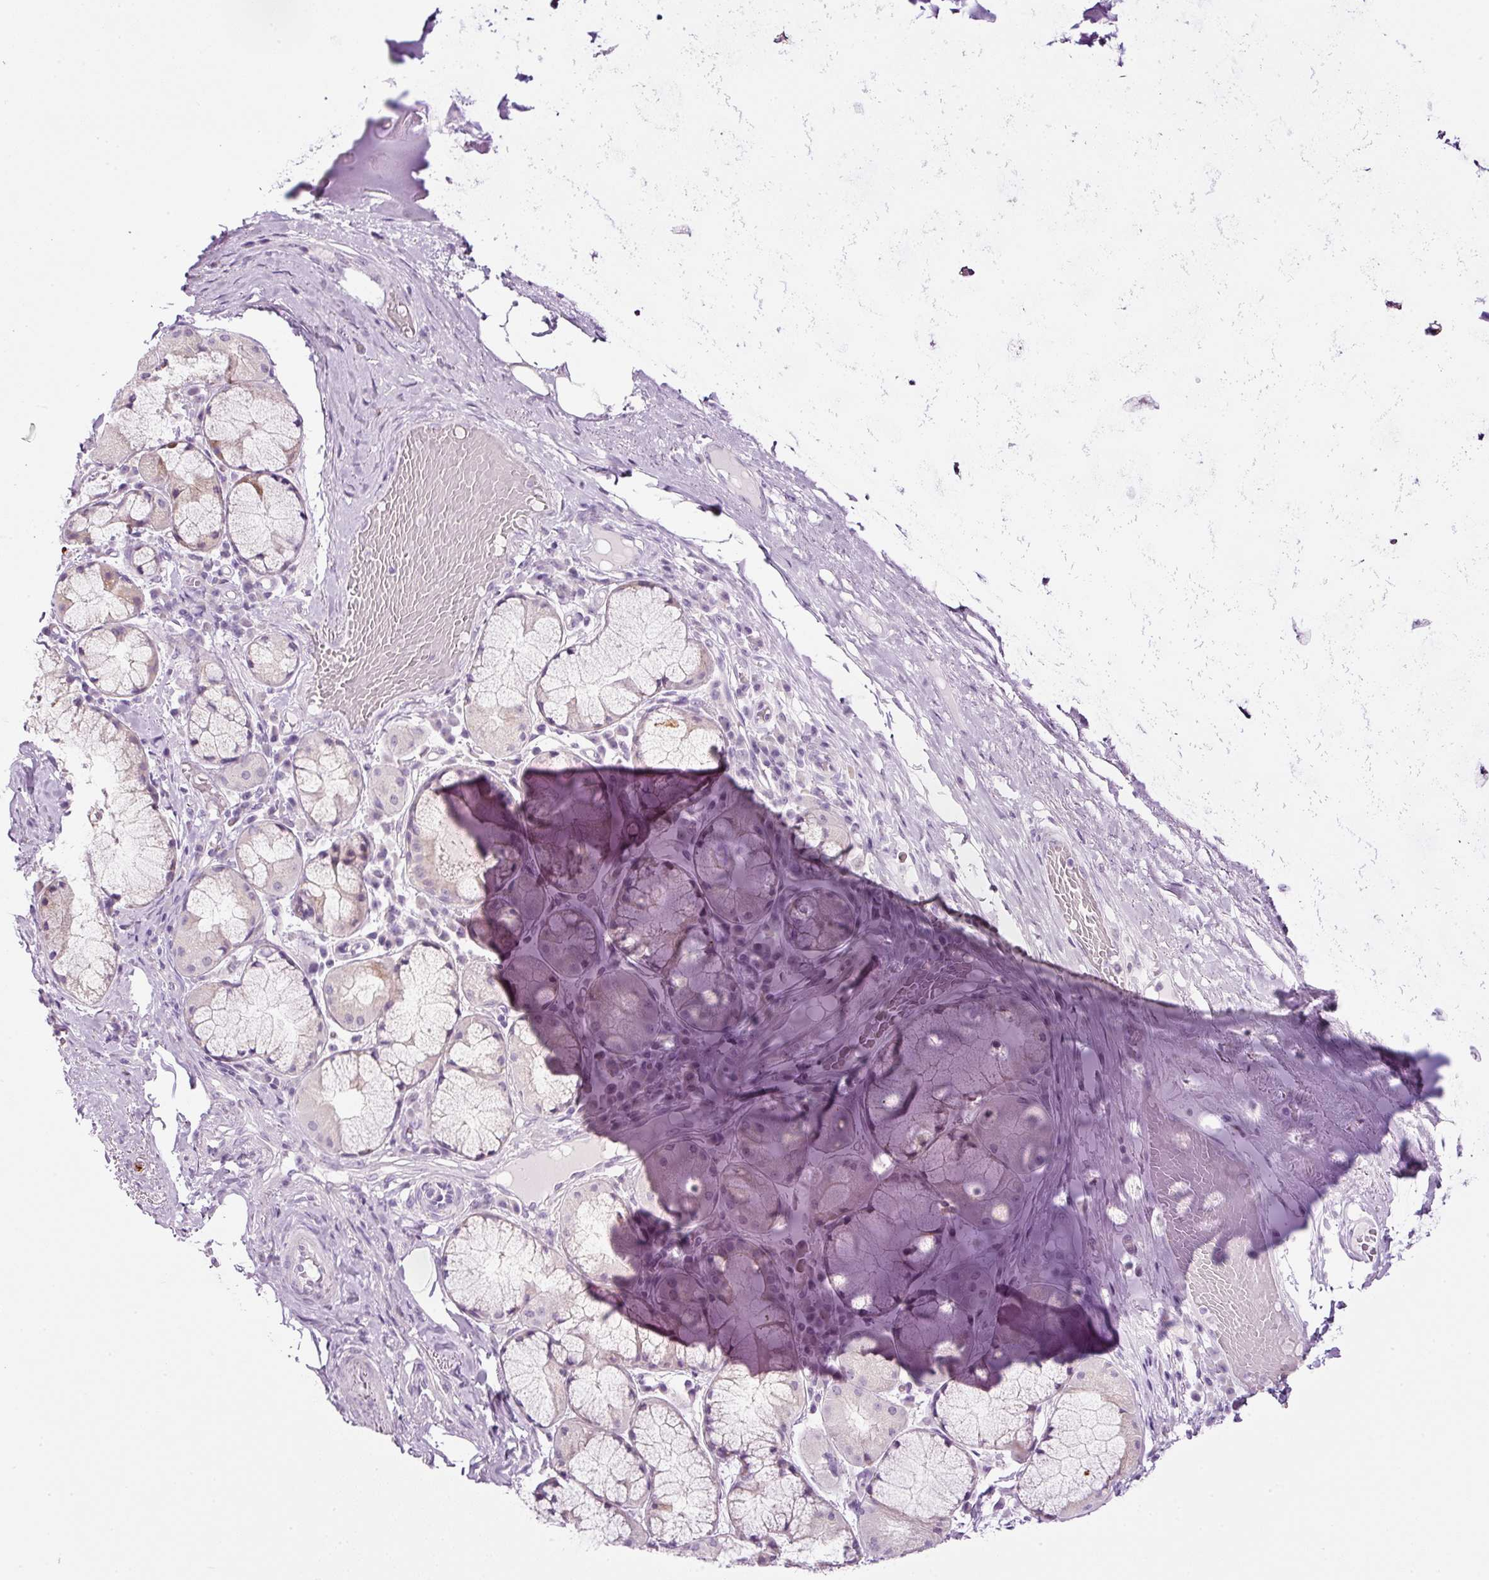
{"staining": {"intensity": "negative", "quantity": "none", "location": "none"}, "tissue": "adipose tissue", "cell_type": "Adipocytes", "image_type": "normal", "snomed": [{"axis": "morphology", "description": "Normal tissue, NOS"}, {"axis": "topography", "description": "Cartilage tissue"}, {"axis": "topography", "description": "Bronchus"}], "caption": "Protein analysis of benign adipose tissue displays no significant positivity in adipocytes. (DAB immunohistochemistry (IHC) visualized using brightfield microscopy, high magnification).", "gene": "ZNF639", "patient": {"sex": "male", "age": 56}}